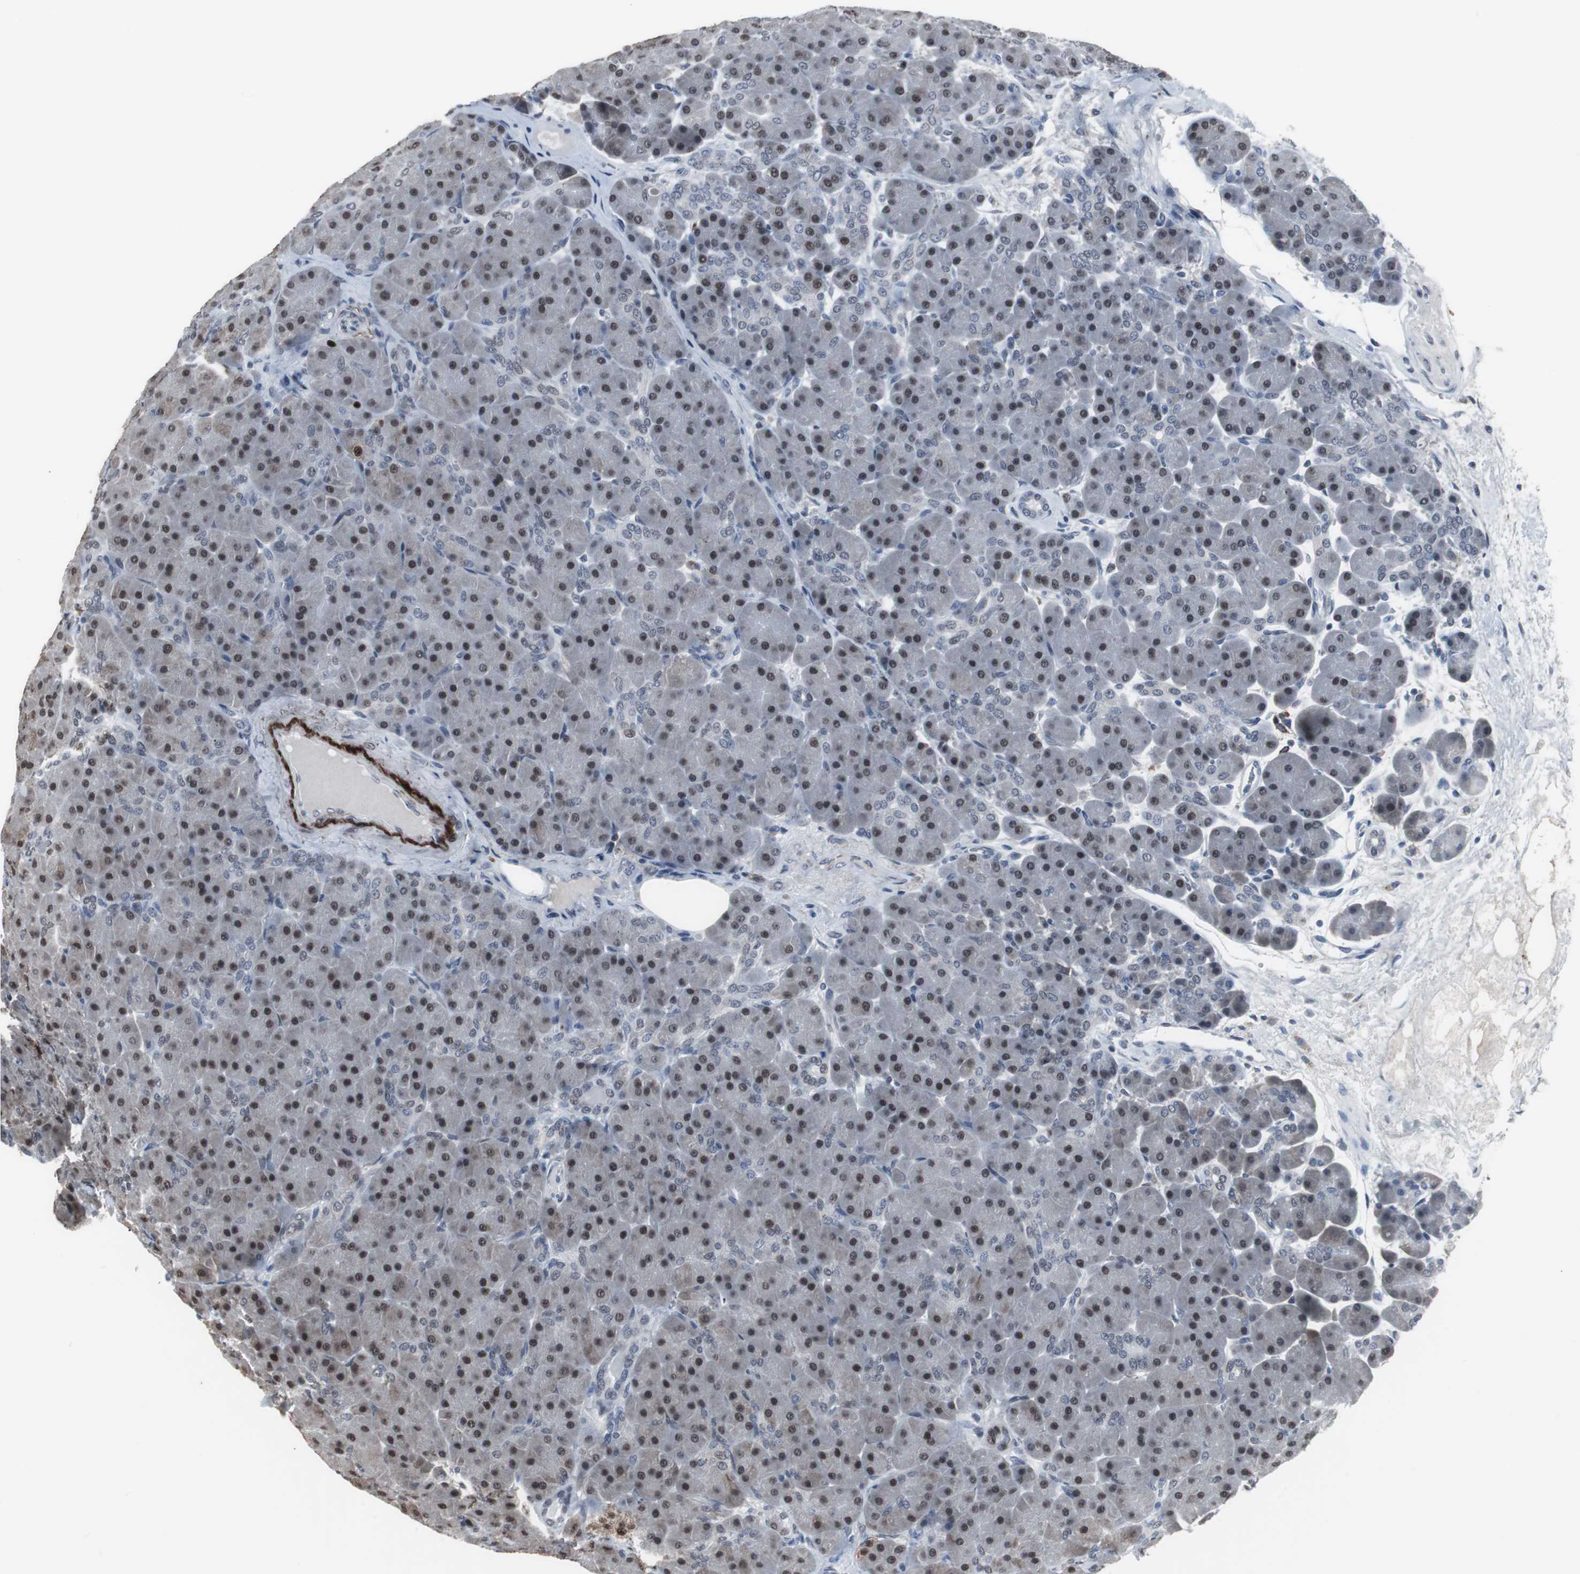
{"staining": {"intensity": "moderate", "quantity": "25%-75%", "location": "nuclear"}, "tissue": "pancreas", "cell_type": "Exocrine glandular cells", "image_type": "normal", "snomed": [{"axis": "morphology", "description": "Normal tissue, NOS"}, {"axis": "topography", "description": "Pancreas"}], "caption": "A micrograph showing moderate nuclear positivity in about 25%-75% of exocrine glandular cells in benign pancreas, as visualized by brown immunohistochemical staining.", "gene": "FOXP4", "patient": {"sex": "male", "age": 66}}